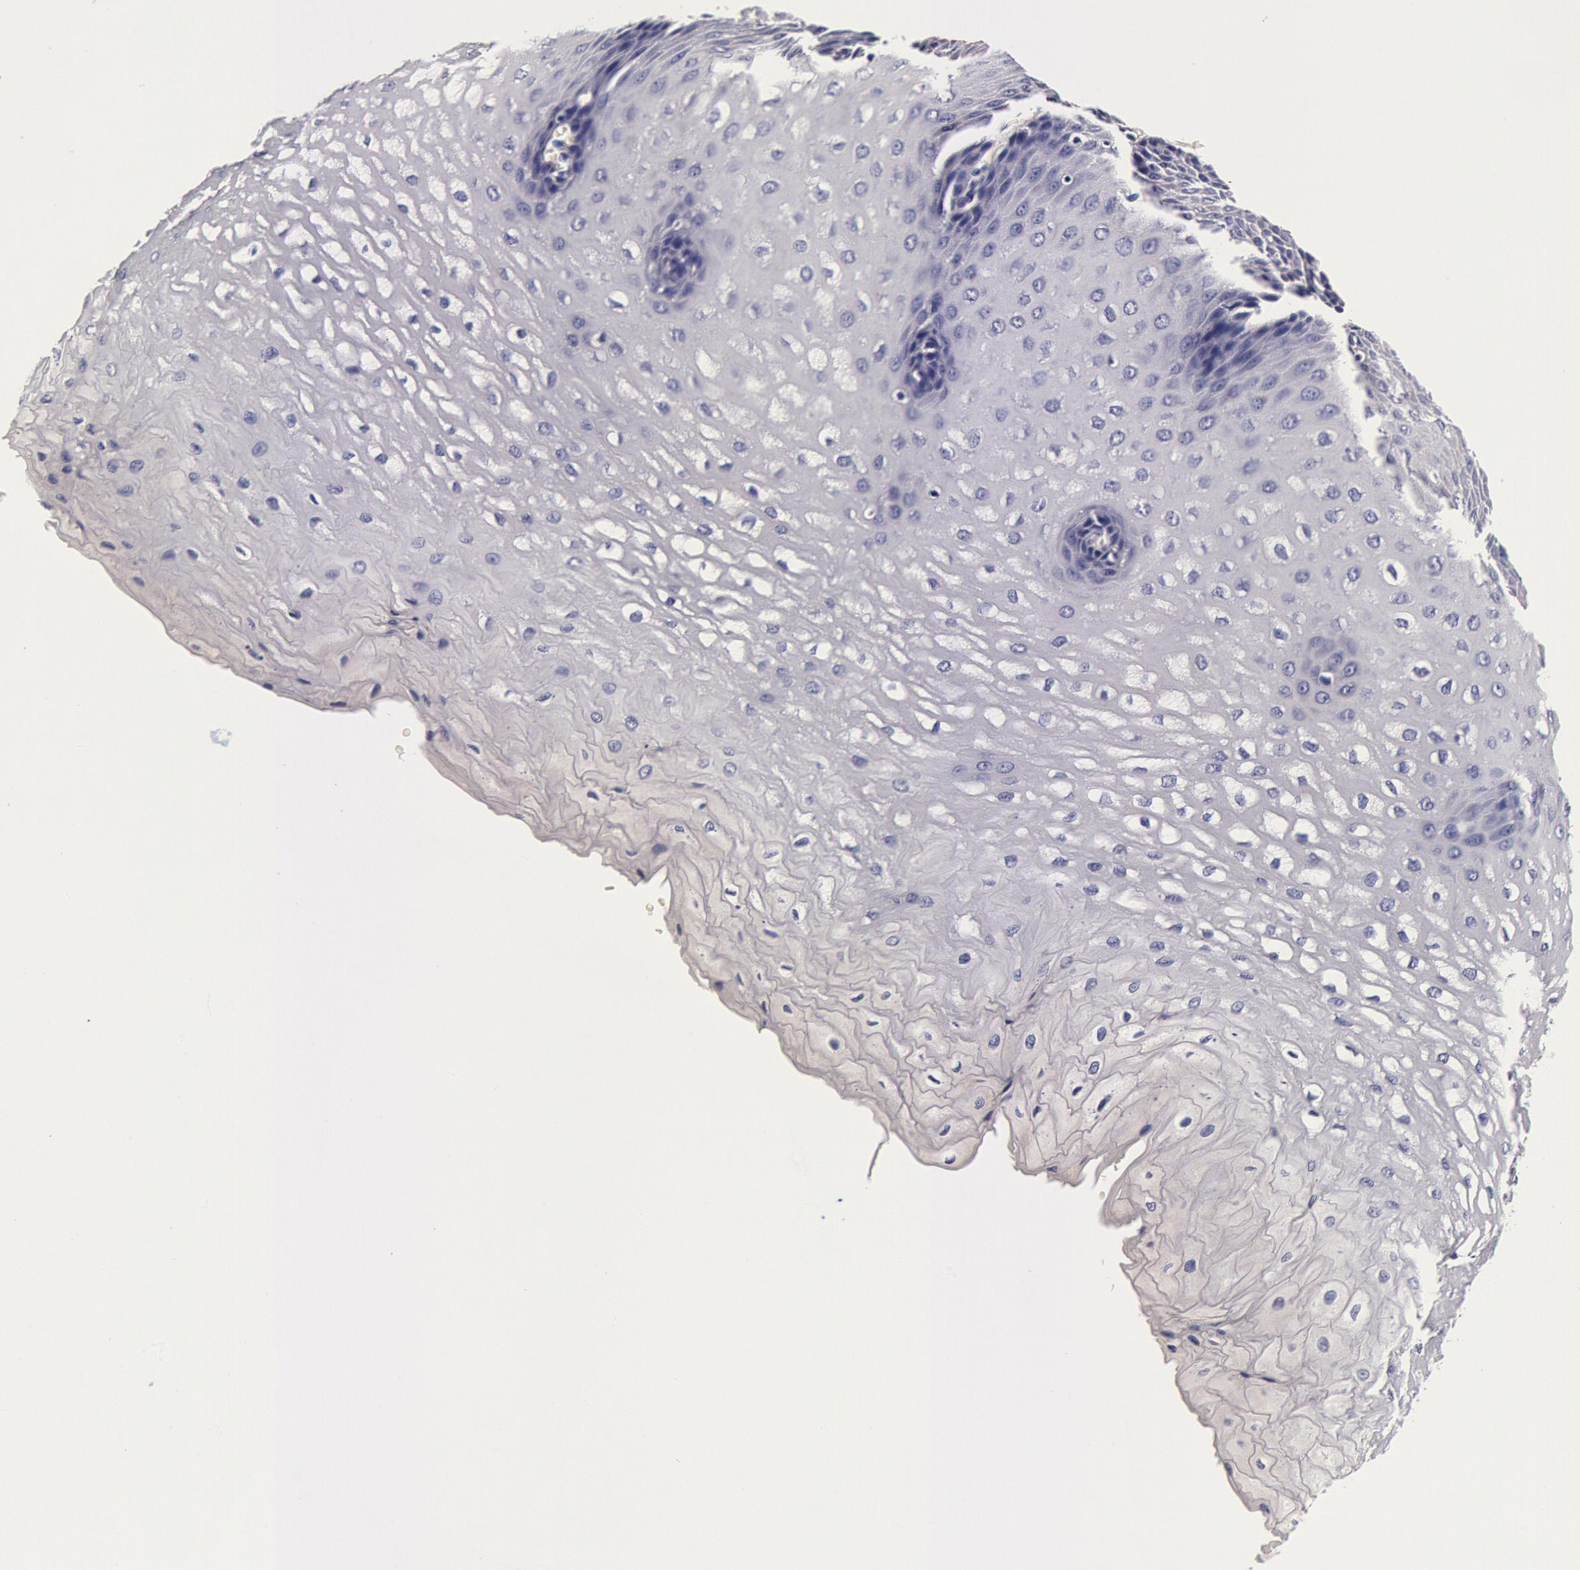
{"staining": {"intensity": "negative", "quantity": "none", "location": "none"}, "tissue": "esophagus", "cell_type": "Squamous epithelial cells", "image_type": "normal", "snomed": [{"axis": "morphology", "description": "Normal tissue, NOS"}, {"axis": "topography", "description": "Esophagus"}], "caption": "There is no significant expression in squamous epithelial cells of esophagus. (Brightfield microscopy of DAB IHC at high magnification).", "gene": "CCDC22", "patient": {"sex": "male", "age": 70}}